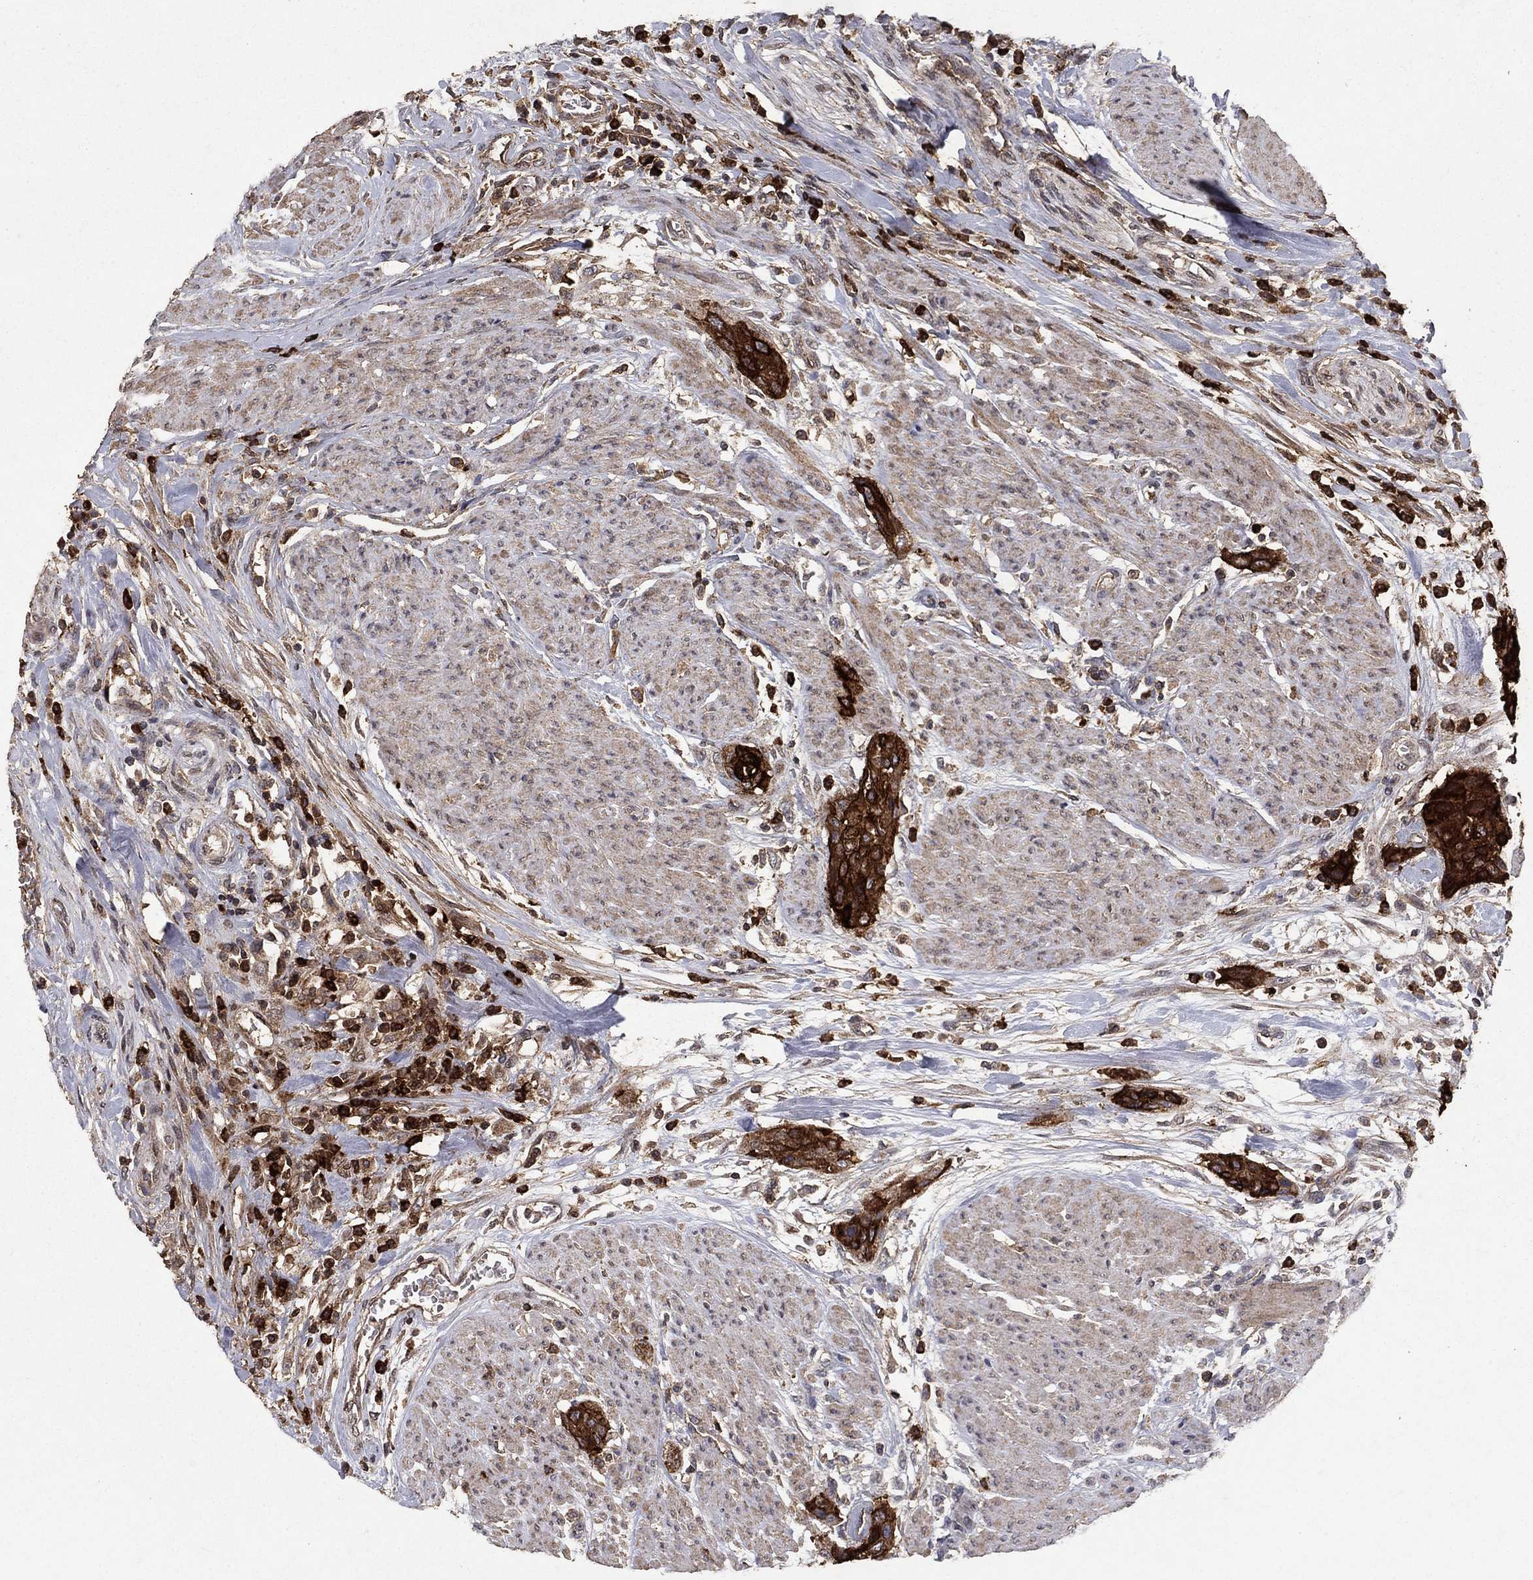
{"staining": {"intensity": "strong", "quantity": ">75%", "location": "cytoplasmic/membranous"}, "tissue": "urothelial cancer", "cell_type": "Tumor cells", "image_type": "cancer", "snomed": [{"axis": "morphology", "description": "Urothelial carcinoma, High grade"}, {"axis": "topography", "description": "Urinary bladder"}], "caption": "IHC photomicrograph of human high-grade urothelial carcinoma stained for a protein (brown), which displays high levels of strong cytoplasmic/membranous staining in approximately >75% of tumor cells.", "gene": "CD24", "patient": {"sex": "male", "age": 35}}